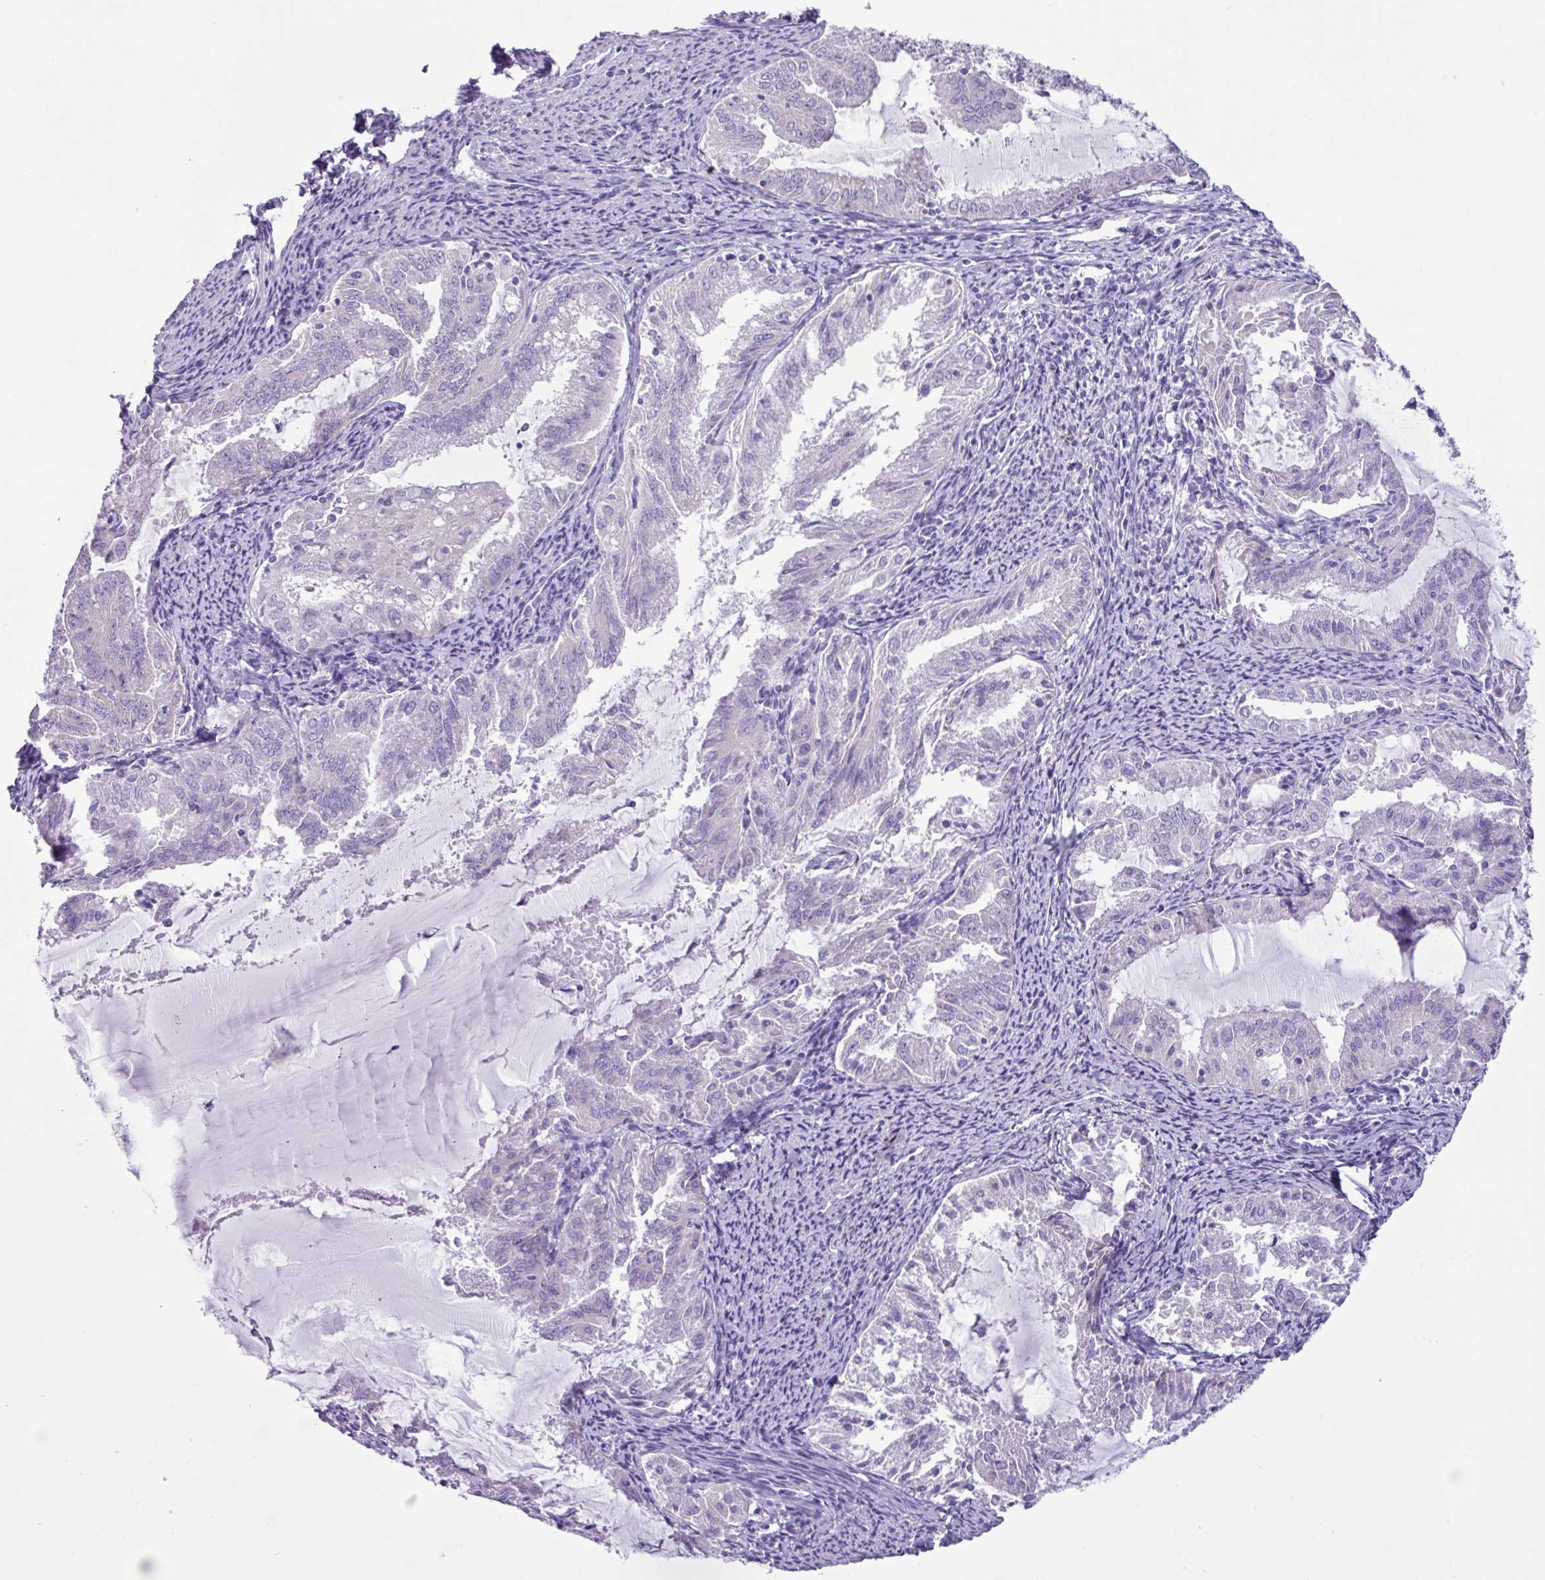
{"staining": {"intensity": "negative", "quantity": "none", "location": "none"}, "tissue": "endometrial cancer", "cell_type": "Tumor cells", "image_type": "cancer", "snomed": [{"axis": "morphology", "description": "Adenocarcinoma, NOS"}, {"axis": "topography", "description": "Endometrium"}], "caption": "DAB immunohistochemical staining of endometrial adenocarcinoma exhibits no significant staining in tumor cells.", "gene": "AGO3", "patient": {"sex": "female", "age": 70}}